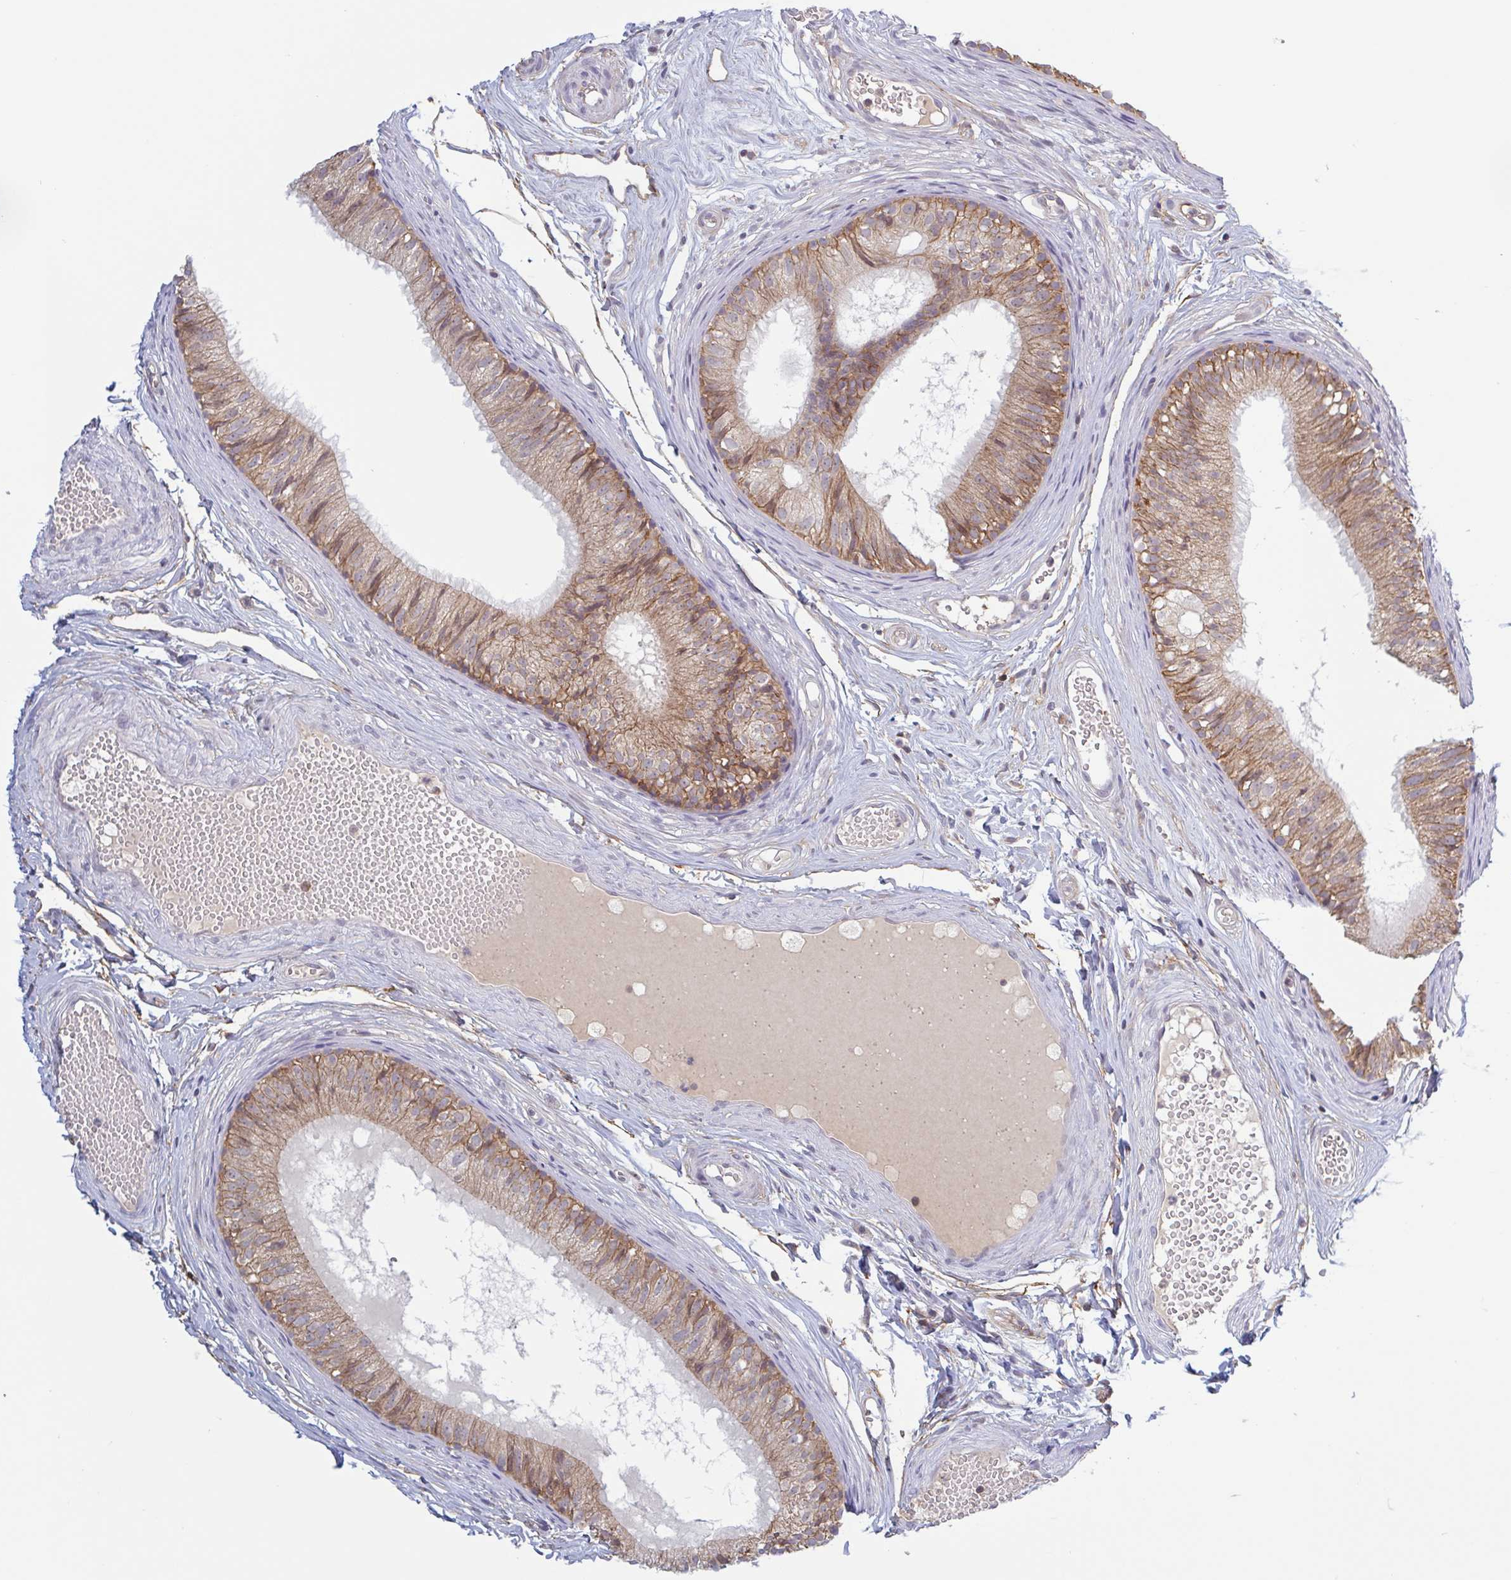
{"staining": {"intensity": "moderate", "quantity": ">75%", "location": "cytoplasmic/membranous"}, "tissue": "epididymis", "cell_type": "Glandular cells", "image_type": "normal", "snomed": [{"axis": "morphology", "description": "Normal tissue, NOS"}, {"axis": "morphology", "description": "Seminoma, NOS"}, {"axis": "topography", "description": "Testis"}, {"axis": "topography", "description": "Epididymis"}], "caption": "About >75% of glandular cells in unremarkable human epididymis demonstrate moderate cytoplasmic/membranous protein positivity as visualized by brown immunohistochemical staining.", "gene": "SURF1", "patient": {"sex": "male", "age": 34}}